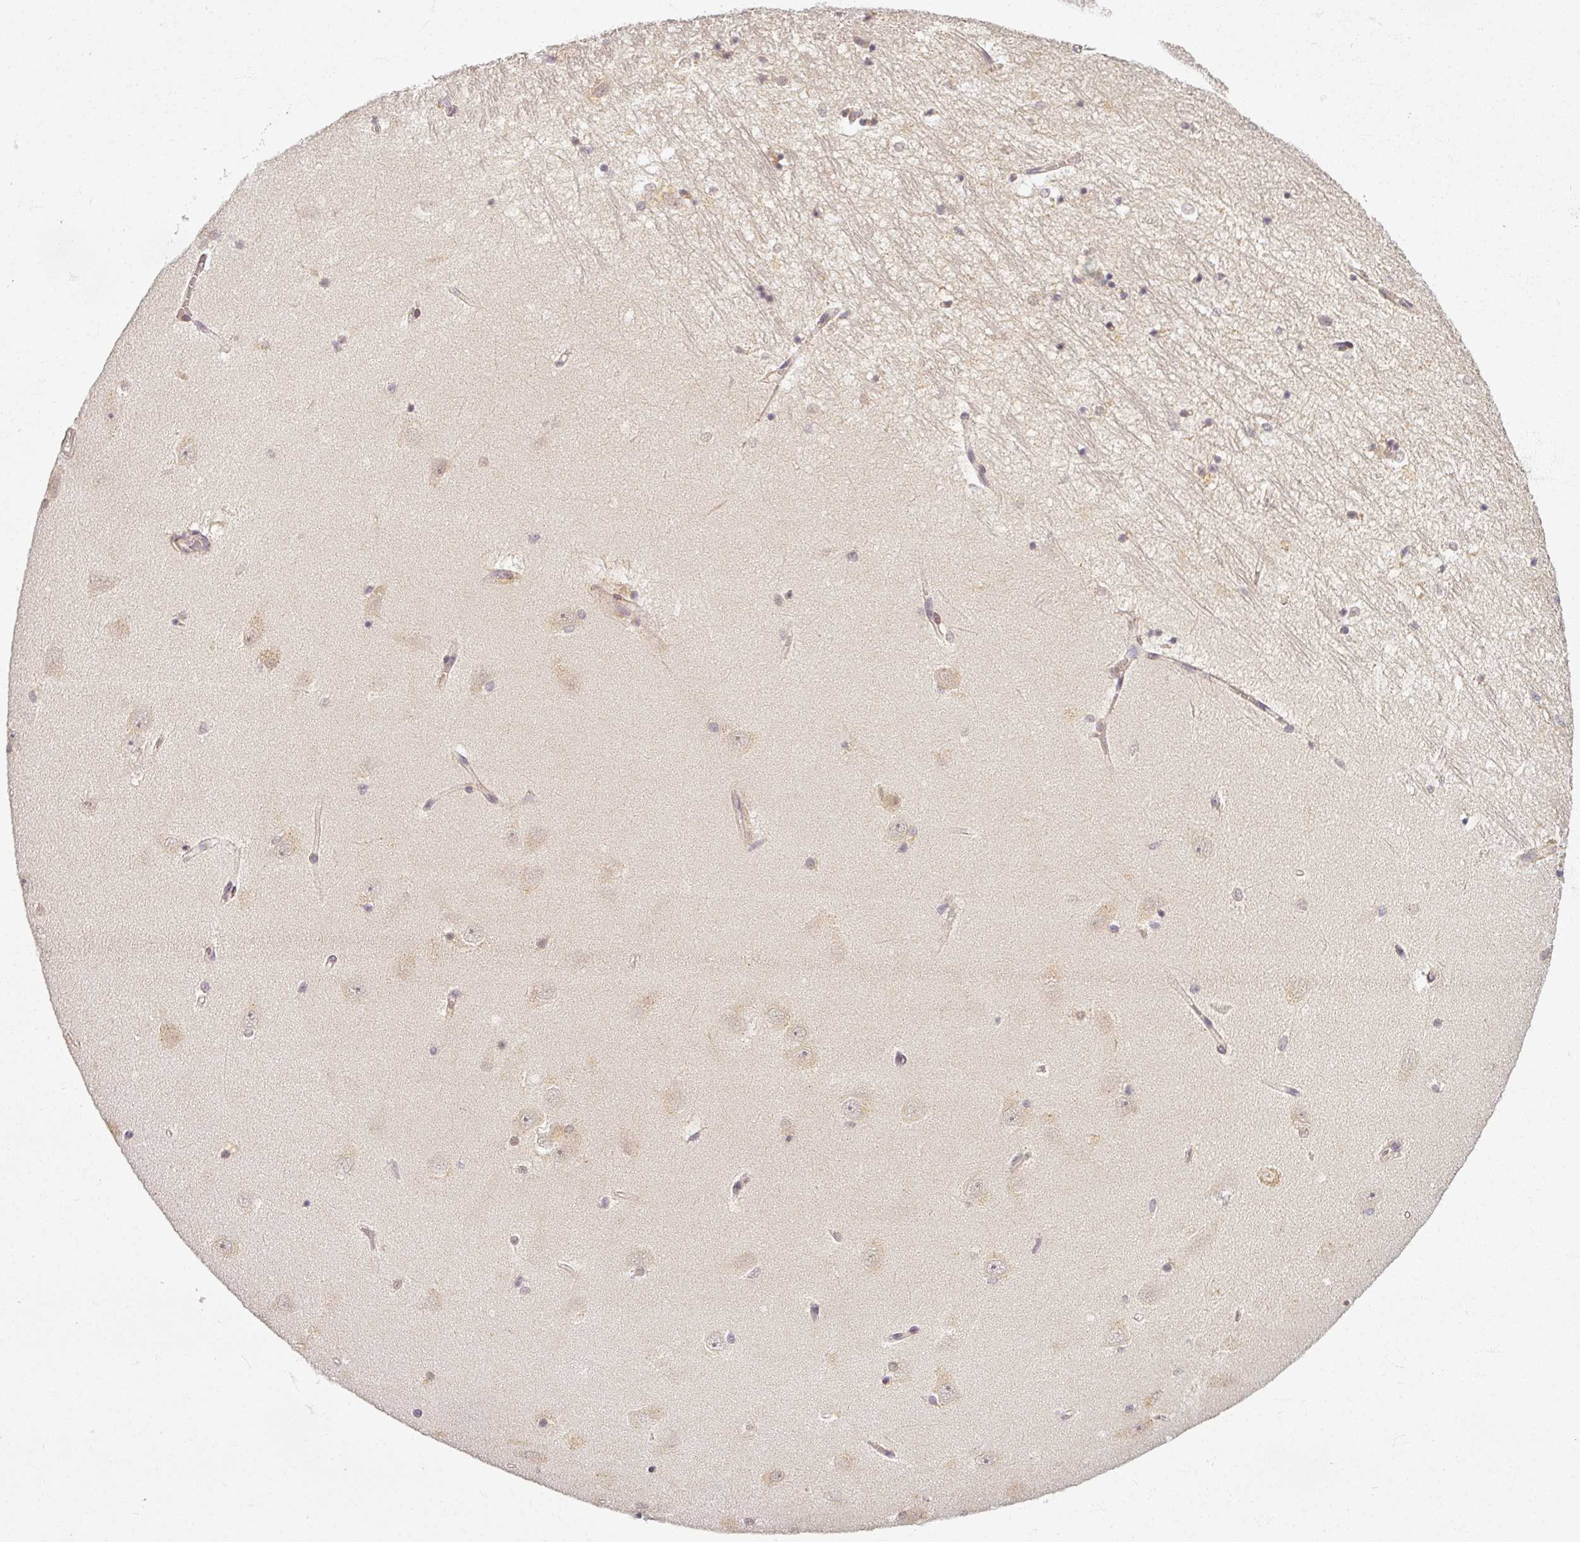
{"staining": {"intensity": "weak", "quantity": "<25%", "location": "nuclear"}, "tissue": "hippocampus", "cell_type": "Glial cells", "image_type": "normal", "snomed": [{"axis": "morphology", "description": "Normal tissue, NOS"}, {"axis": "topography", "description": "Hippocampus"}], "caption": "A high-resolution histopathology image shows immunohistochemistry (IHC) staining of unremarkable hippocampus, which reveals no significant staining in glial cells. The staining was performed using DAB (3,3'-diaminobenzidine) to visualize the protein expression in brown, while the nuclei were stained in blue with hematoxylin (Magnification: 20x).", "gene": "POLR2G", "patient": {"sex": "female", "age": 64}}